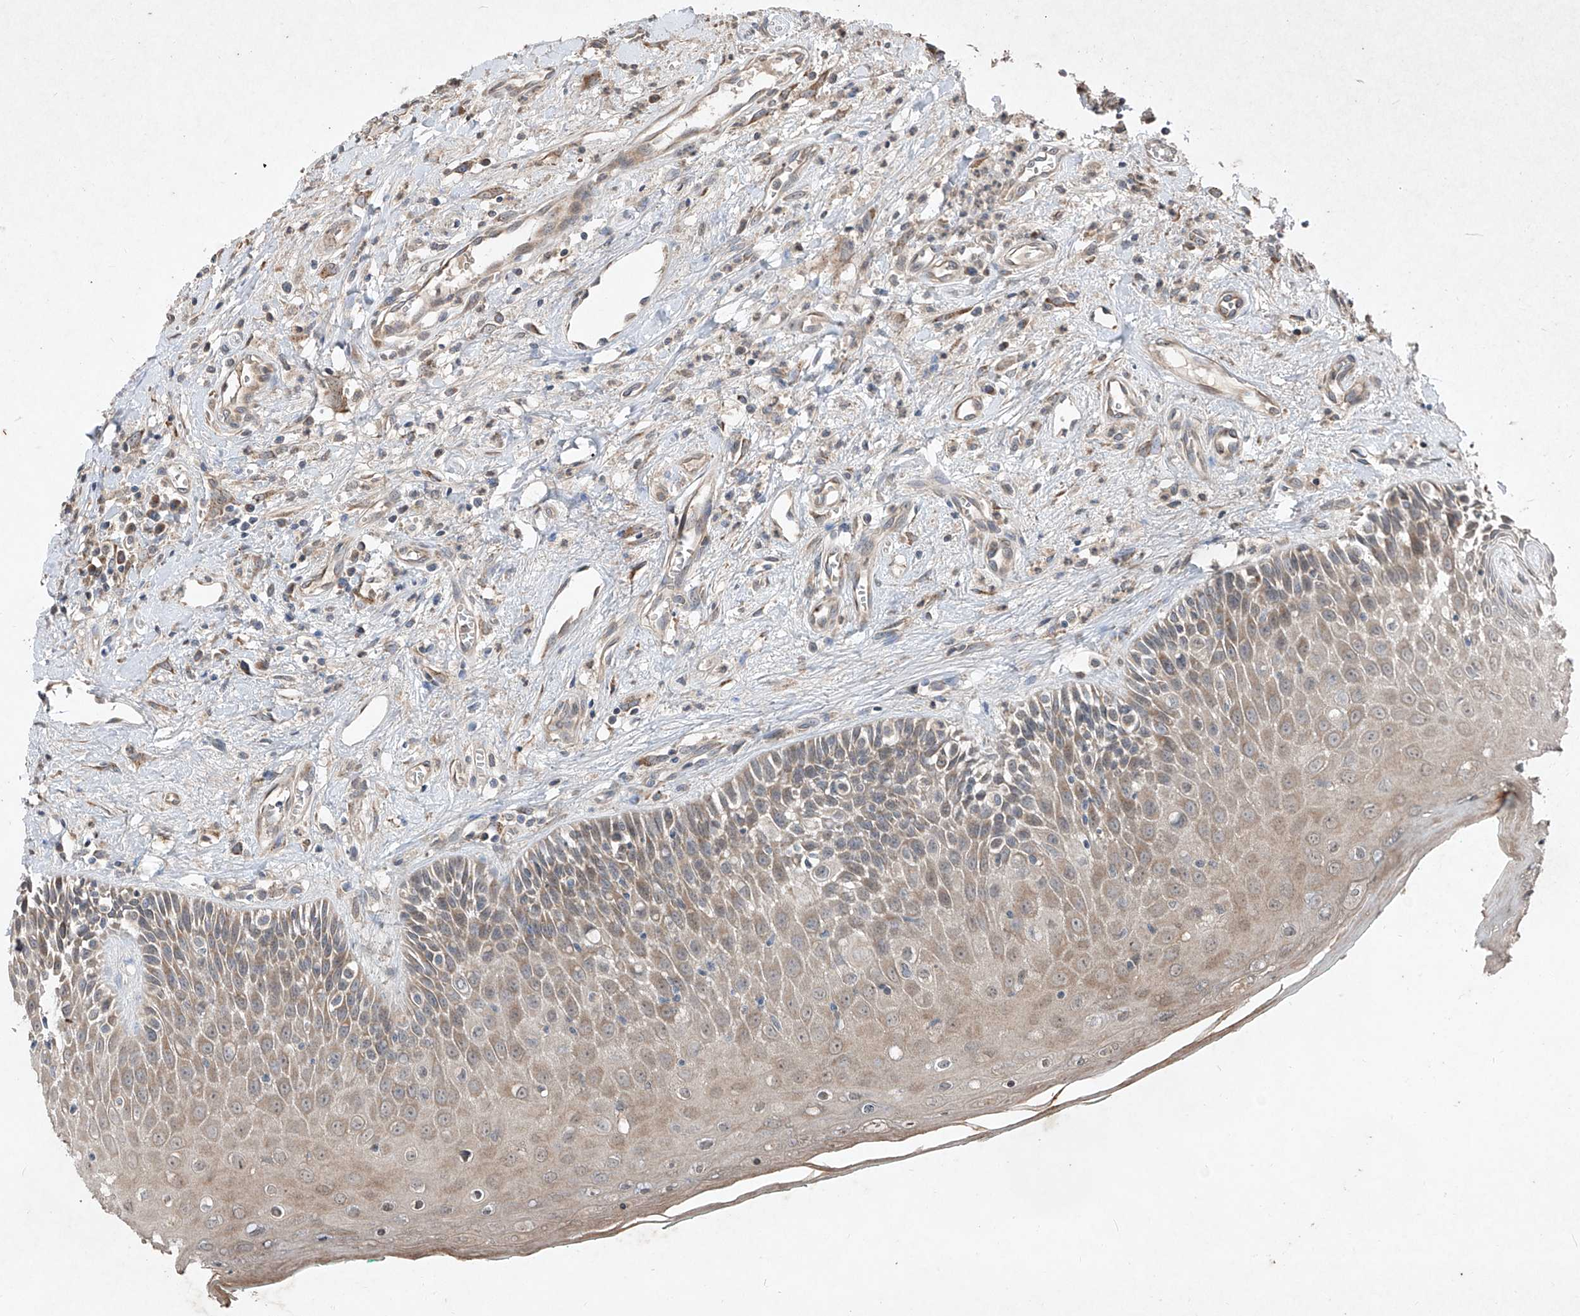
{"staining": {"intensity": "moderate", "quantity": ">75%", "location": "cytoplasmic/membranous"}, "tissue": "oral mucosa", "cell_type": "Squamous epithelial cells", "image_type": "normal", "snomed": [{"axis": "morphology", "description": "Normal tissue, NOS"}, {"axis": "topography", "description": "Oral tissue"}], "caption": "Oral mucosa stained for a protein (brown) shows moderate cytoplasmic/membranous positive staining in approximately >75% of squamous epithelial cells.", "gene": "ABCD3", "patient": {"sex": "female", "age": 70}}